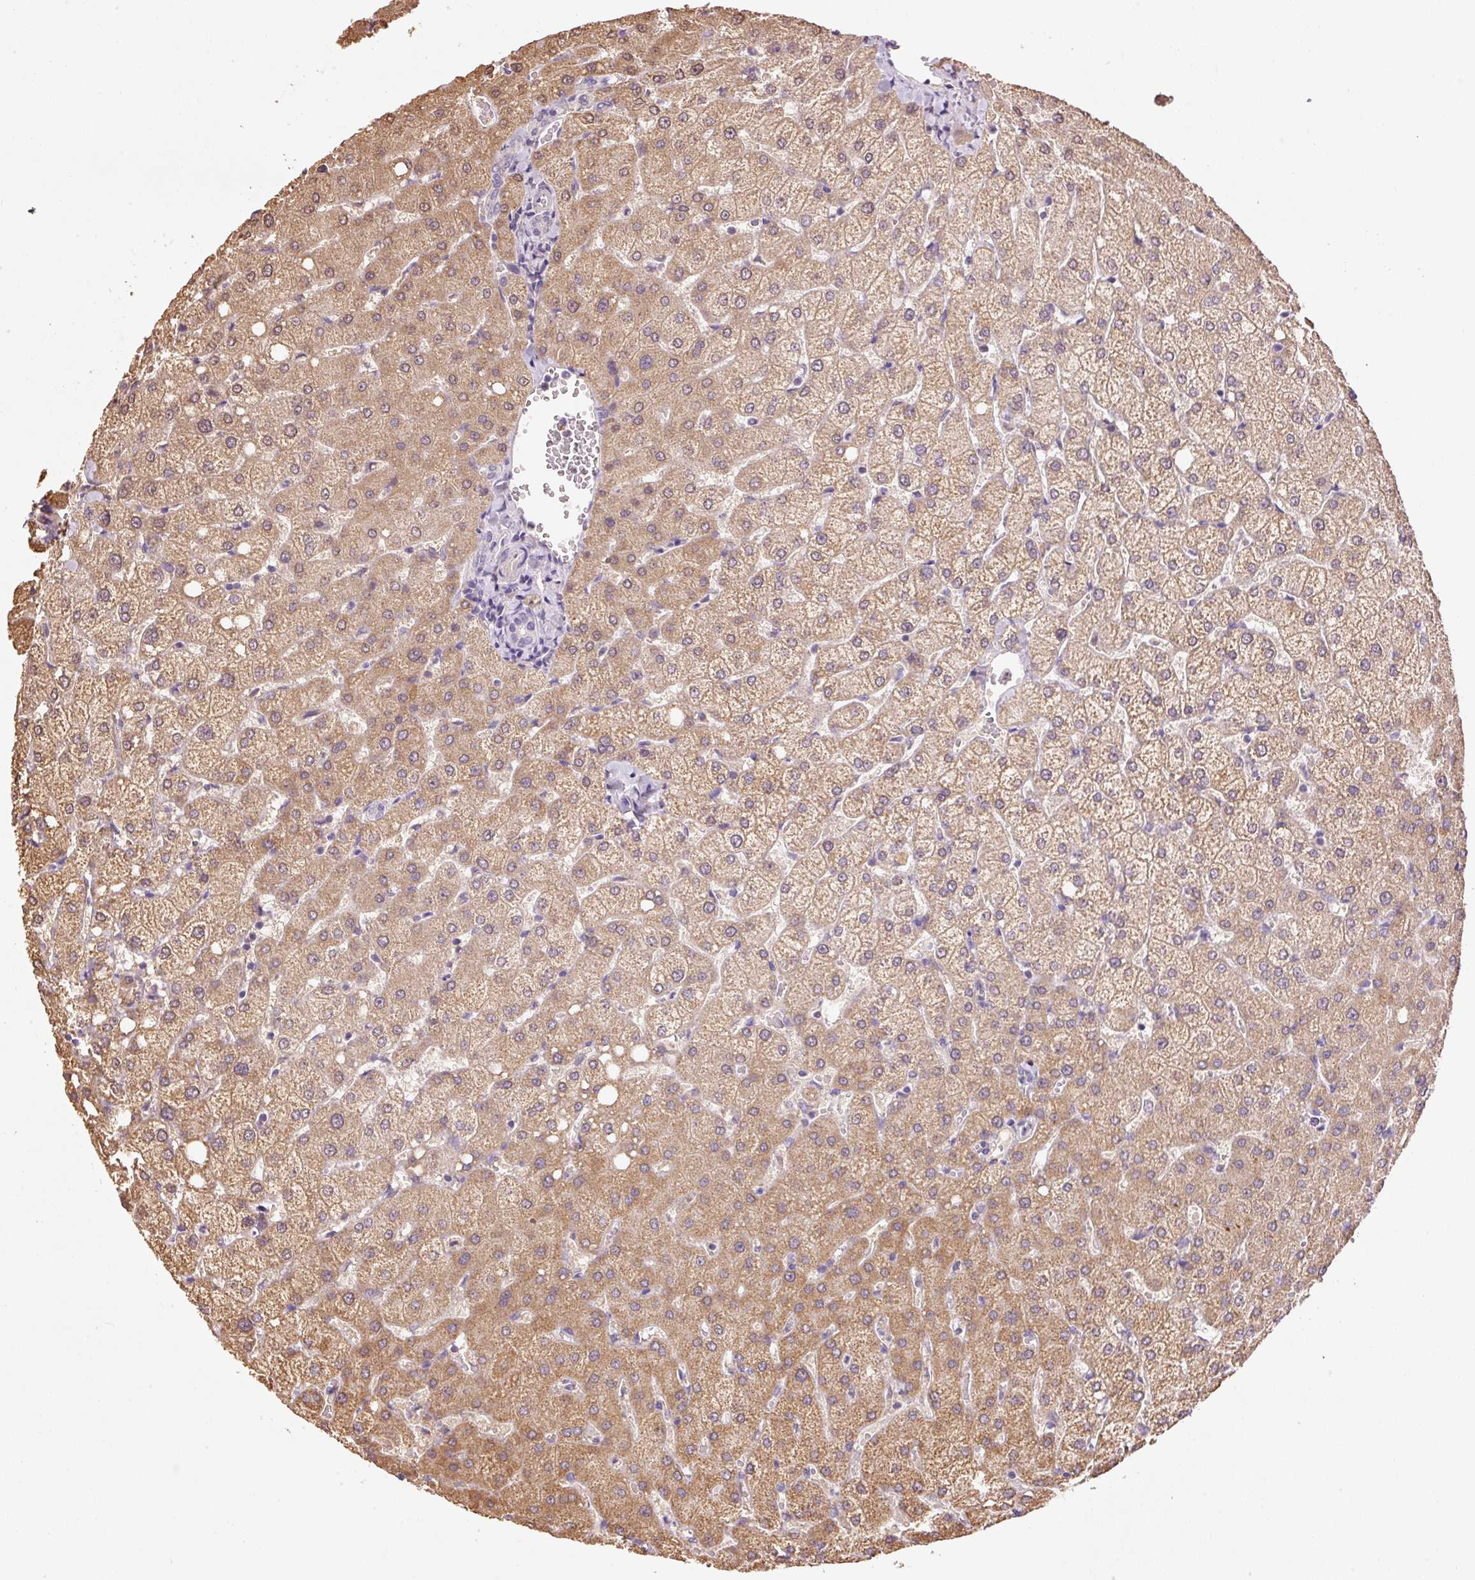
{"staining": {"intensity": "negative", "quantity": "none", "location": "none"}, "tissue": "liver", "cell_type": "Cholangiocytes", "image_type": "normal", "snomed": [{"axis": "morphology", "description": "Normal tissue, NOS"}, {"axis": "topography", "description": "Liver"}], "caption": "Protein analysis of unremarkable liver displays no significant staining in cholangiocytes. (Brightfield microscopy of DAB (3,3'-diaminobenzidine) IHC at high magnification).", "gene": "PNPLA5", "patient": {"sex": "female", "age": 54}}